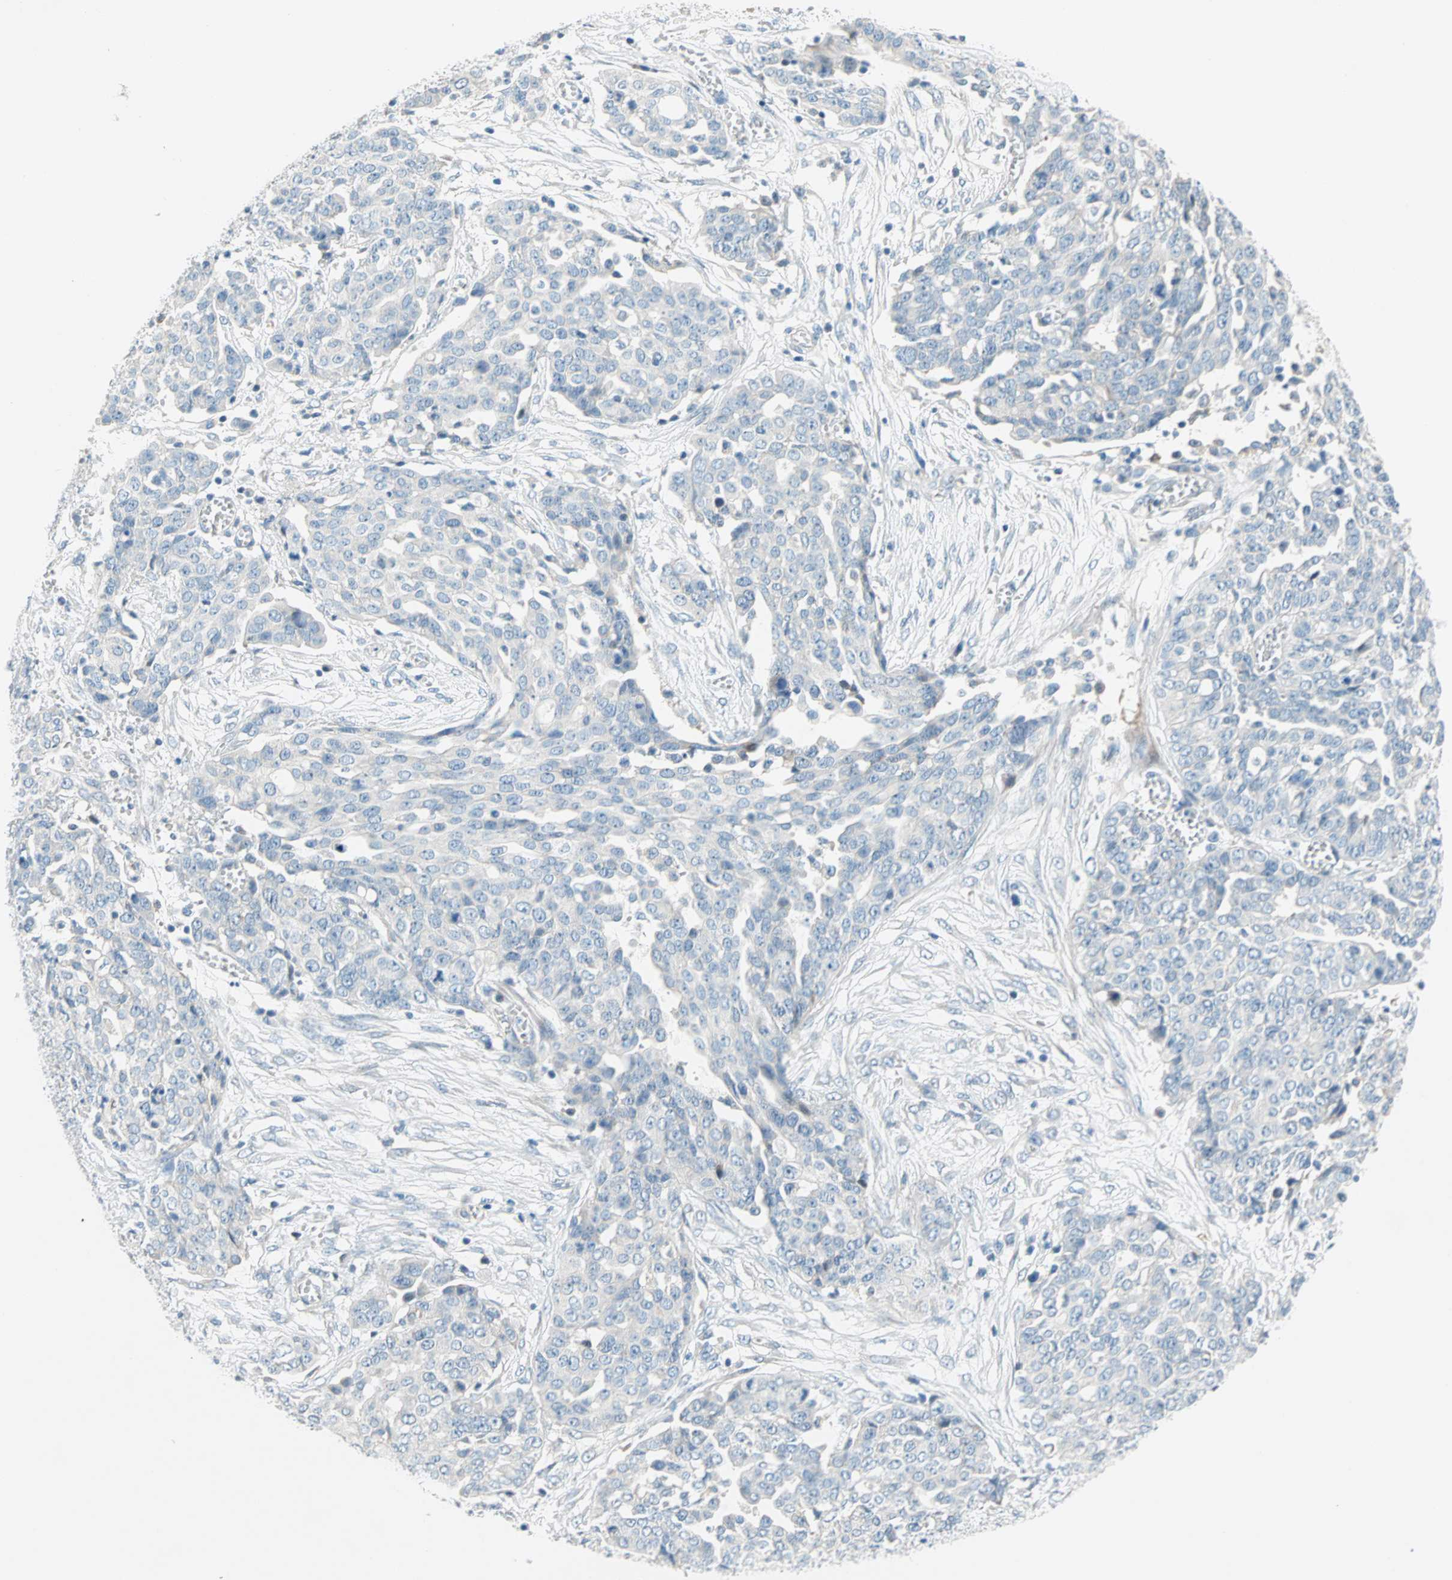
{"staining": {"intensity": "negative", "quantity": "none", "location": "none"}, "tissue": "ovarian cancer", "cell_type": "Tumor cells", "image_type": "cancer", "snomed": [{"axis": "morphology", "description": "Cystadenocarcinoma, serous, NOS"}, {"axis": "topography", "description": "Soft tissue"}, {"axis": "topography", "description": "Ovary"}], "caption": "Immunohistochemistry micrograph of serous cystadenocarcinoma (ovarian) stained for a protein (brown), which exhibits no staining in tumor cells.", "gene": "TMEM163", "patient": {"sex": "female", "age": 57}}